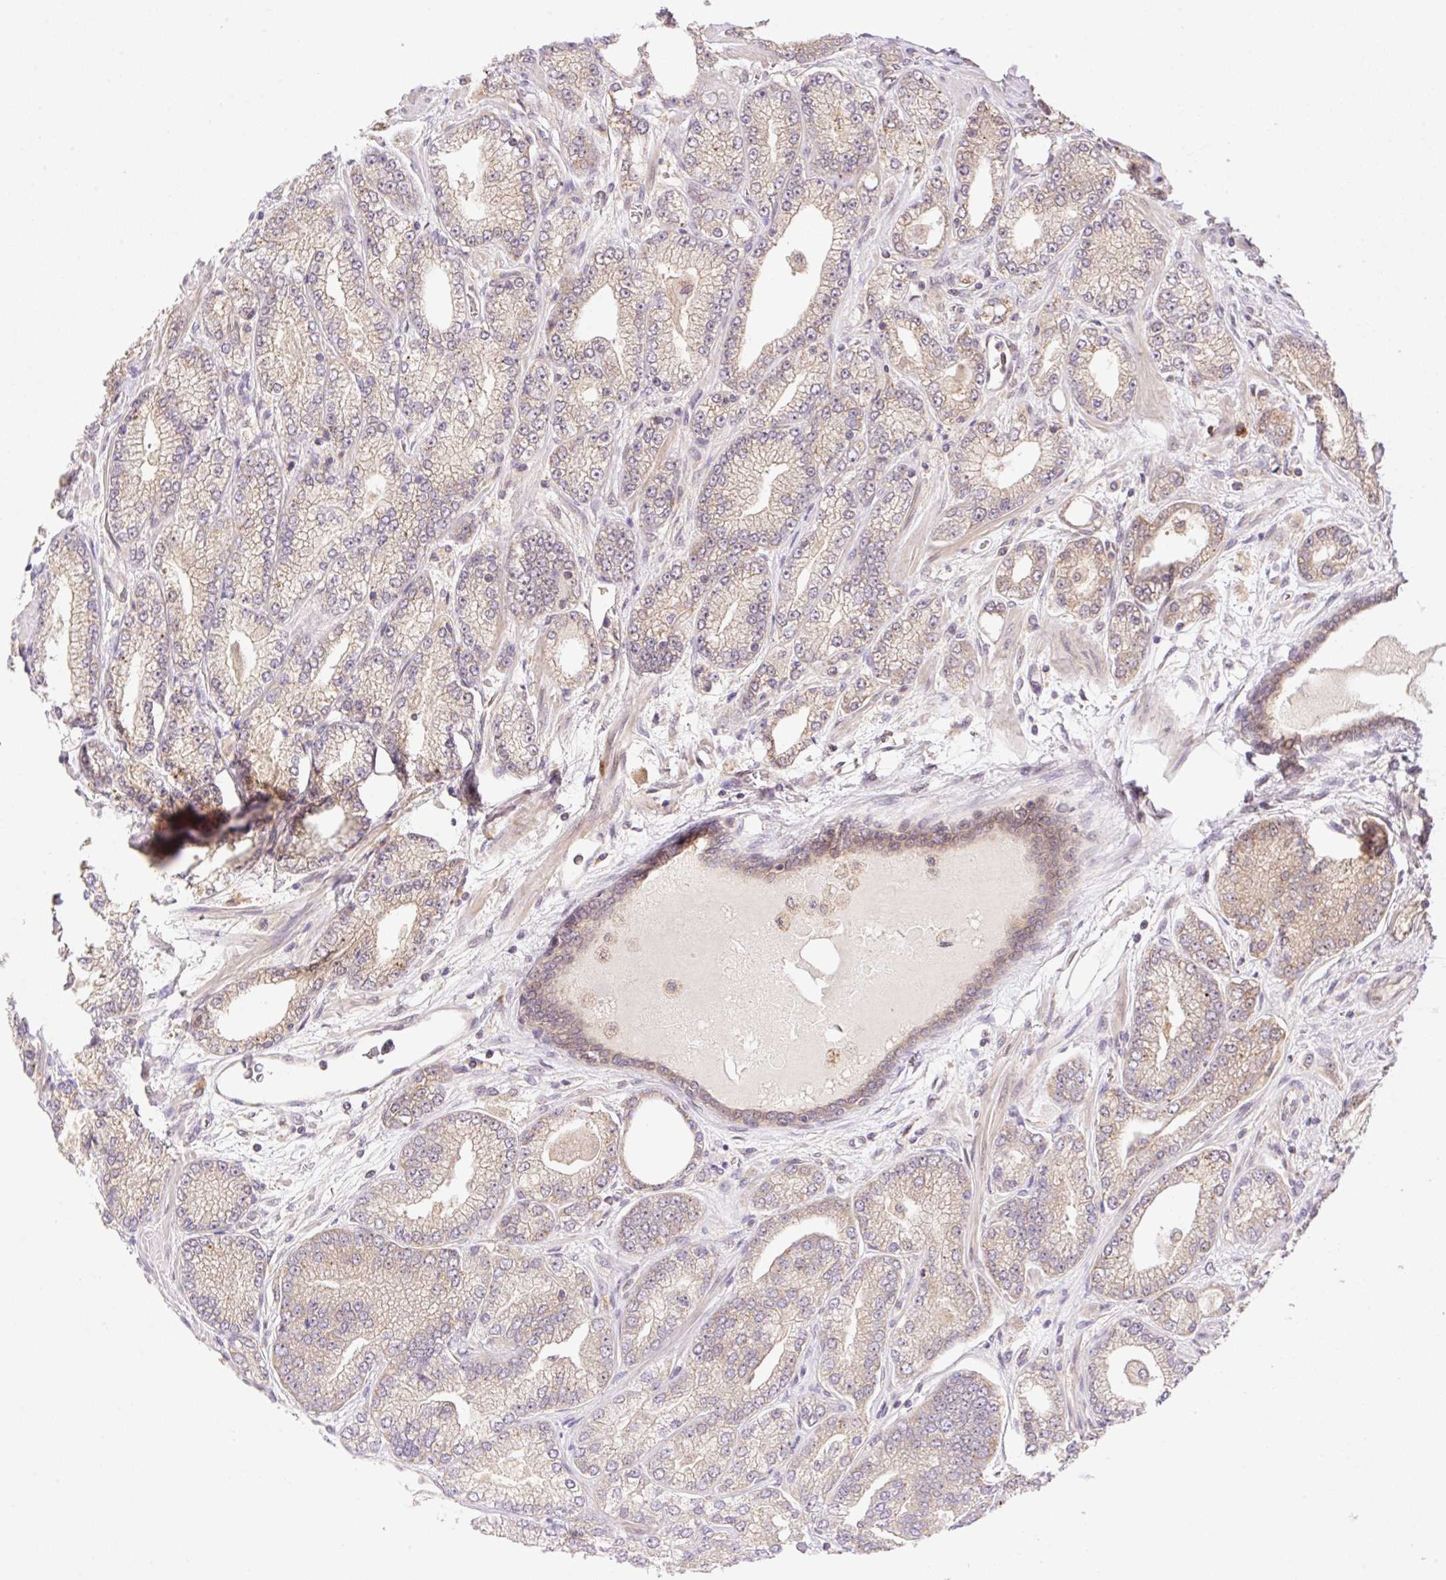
{"staining": {"intensity": "weak", "quantity": ">75%", "location": "cytoplasmic/membranous,nuclear"}, "tissue": "prostate cancer", "cell_type": "Tumor cells", "image_type": "cancer", "snomed": [{"axis": "morphology", "description": "Adenocarcinoma, High grade"}, {"axis": "topography", "description": "Prostate"}], "caption": "Human prostate adenocarcinoma (high-grade) stained for a protein (brown) displays weak cytoplasmic/membranous and nuclear positive positivity in approximately >75% of tumor cells.", "gene": "VPS25", "patient": {"sex": "male", "age": 68}}